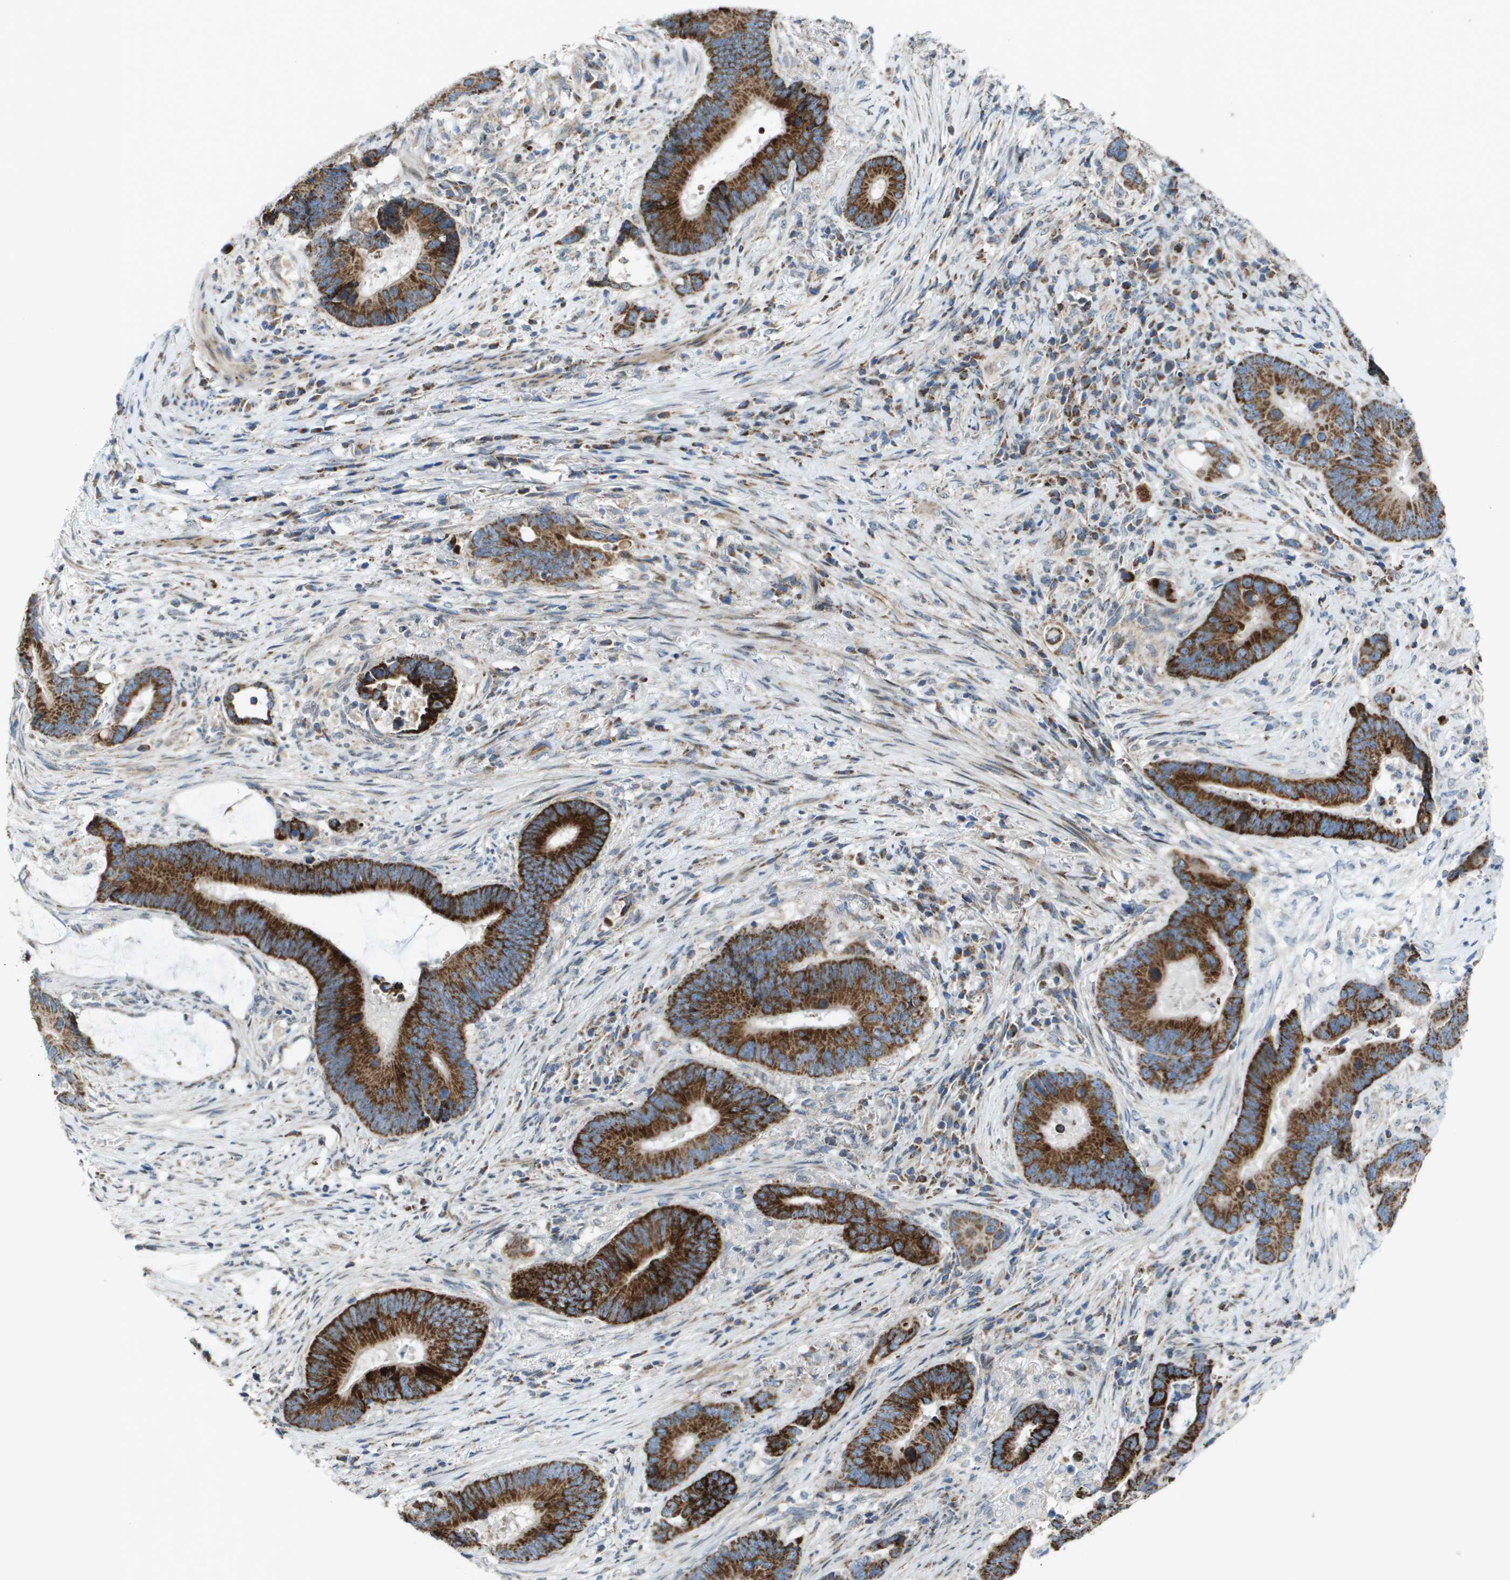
{"staining": {"intensity": "strong", "quantity": ">75%", "location": "cytoplasmic/membranous"}, "tissue": "colorectal cancer", "cell_type": "Tumor cells", "image_type": "cancer", "snomed": [{"axis": "morphology", "description": "Adenocarcinoma, NOS"}, {"axis": "topography", "description": "Rectum"}], "caption": "Immunohistochemistry (IHC) micrograph of neoplastic tissue: adenocarcinoma (colorectal) stained using immunohistochemistry displays high levels of strong protein expression localized specifically in the cytoplasmic/membranous of tumor cells, appearing as a cytoplasmic/membranous brown color.", "gene": "MGAT3", "patient": {"sex": "female", "age": 89}}